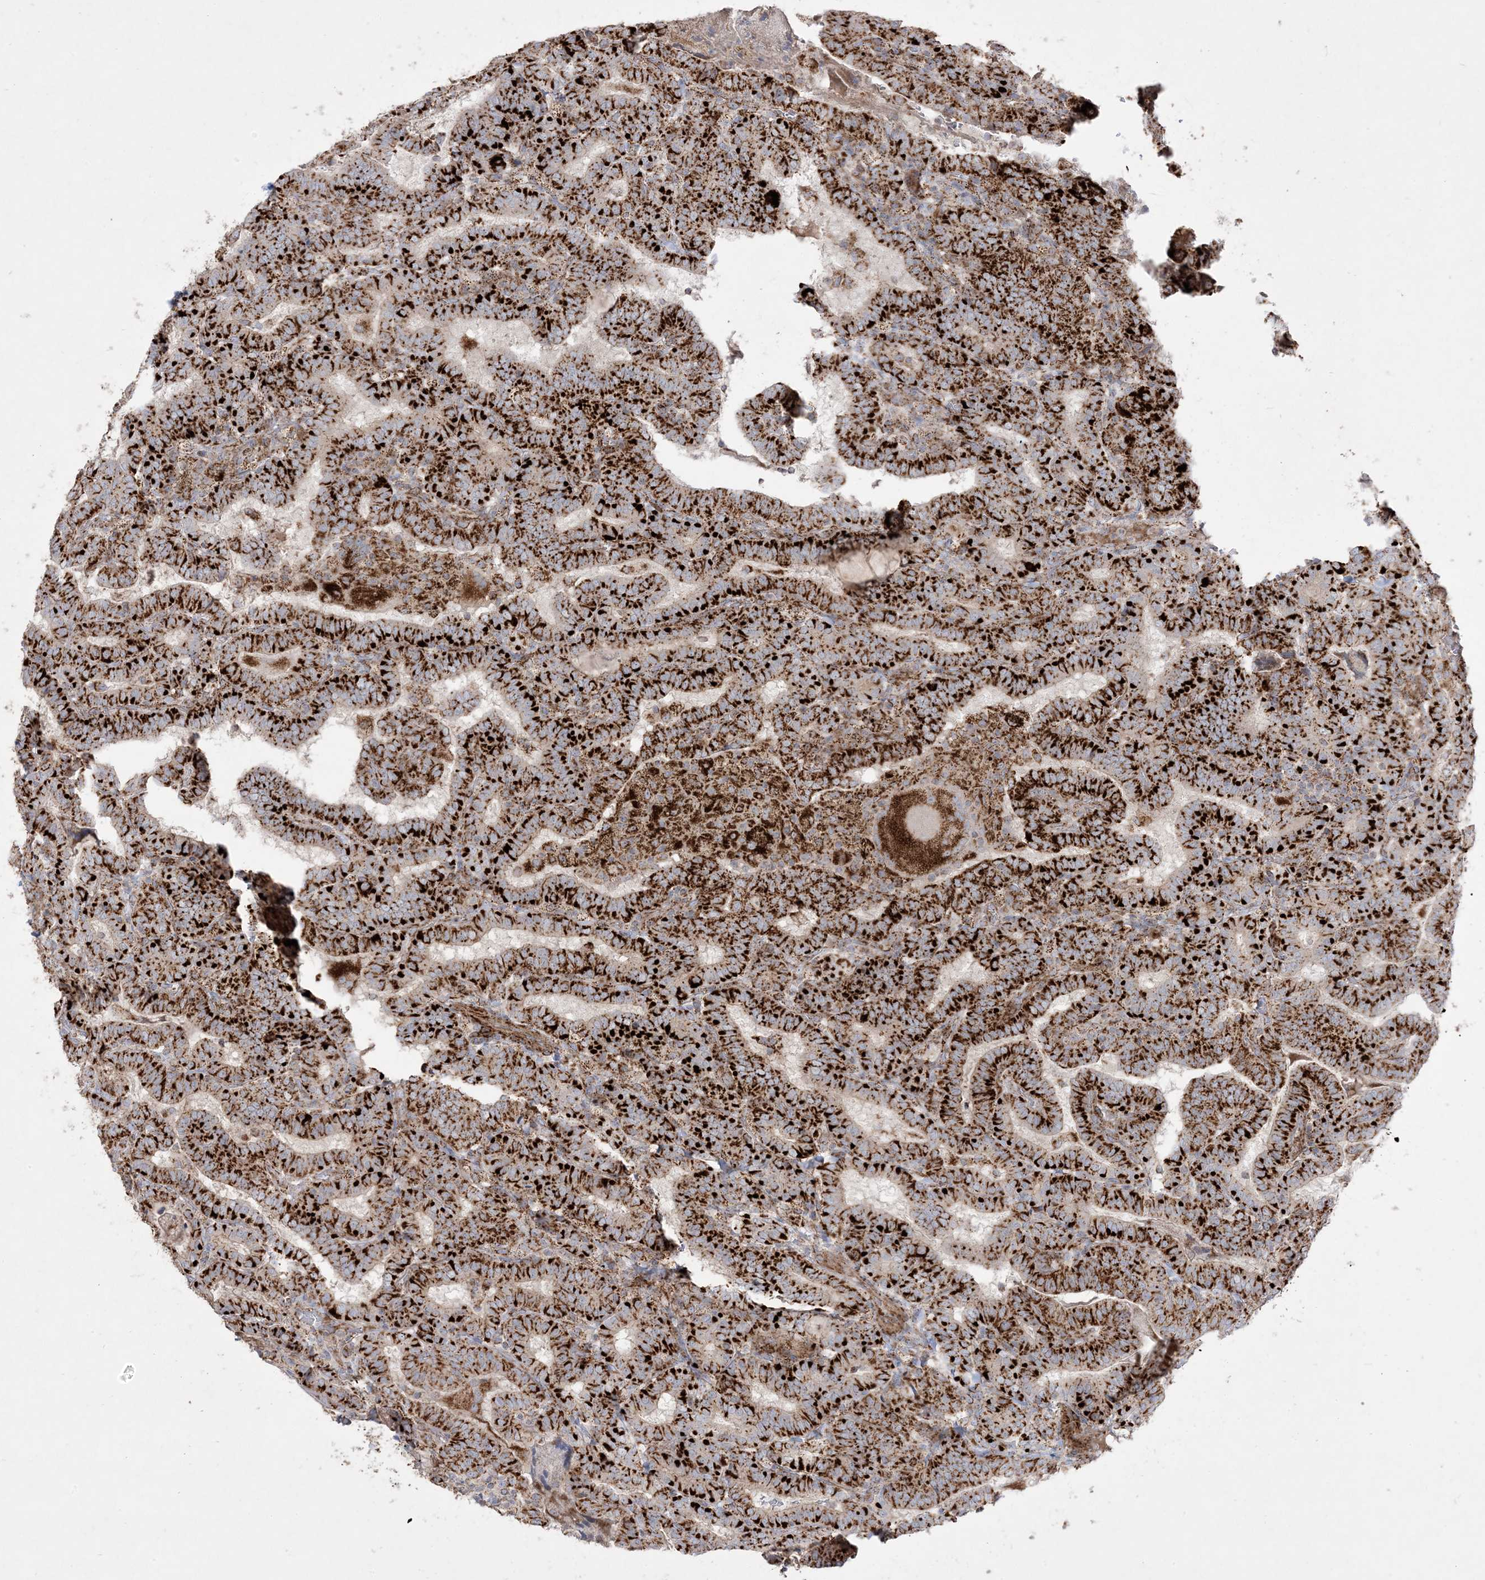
{"staining": {"intensity": "strong", "quantity": ">75%", "location": "cytoplasmic/membranous"}, "tissue": "thyroid cancer", "cell_type": "Tumor cells", "image_type": "cancer", "snomed": [{"axis": "morphology", "description": "Papillary adenocarcinoma, NOS"}, {"axis": "topography", "description": "Thyroid gland"}], "caption": "The immunohistochemical stain shows strong cytoplasmic/membranous expression in tumor cells of thyroid papillary adenocarcinoma tissue. The staining was performed using DAB, with brown indicating positive protein expression. Nuclei are stained blue with hematoxylin.", "gene": "NDUFAF3", "patient": {"sex": "female", "age": 72}}